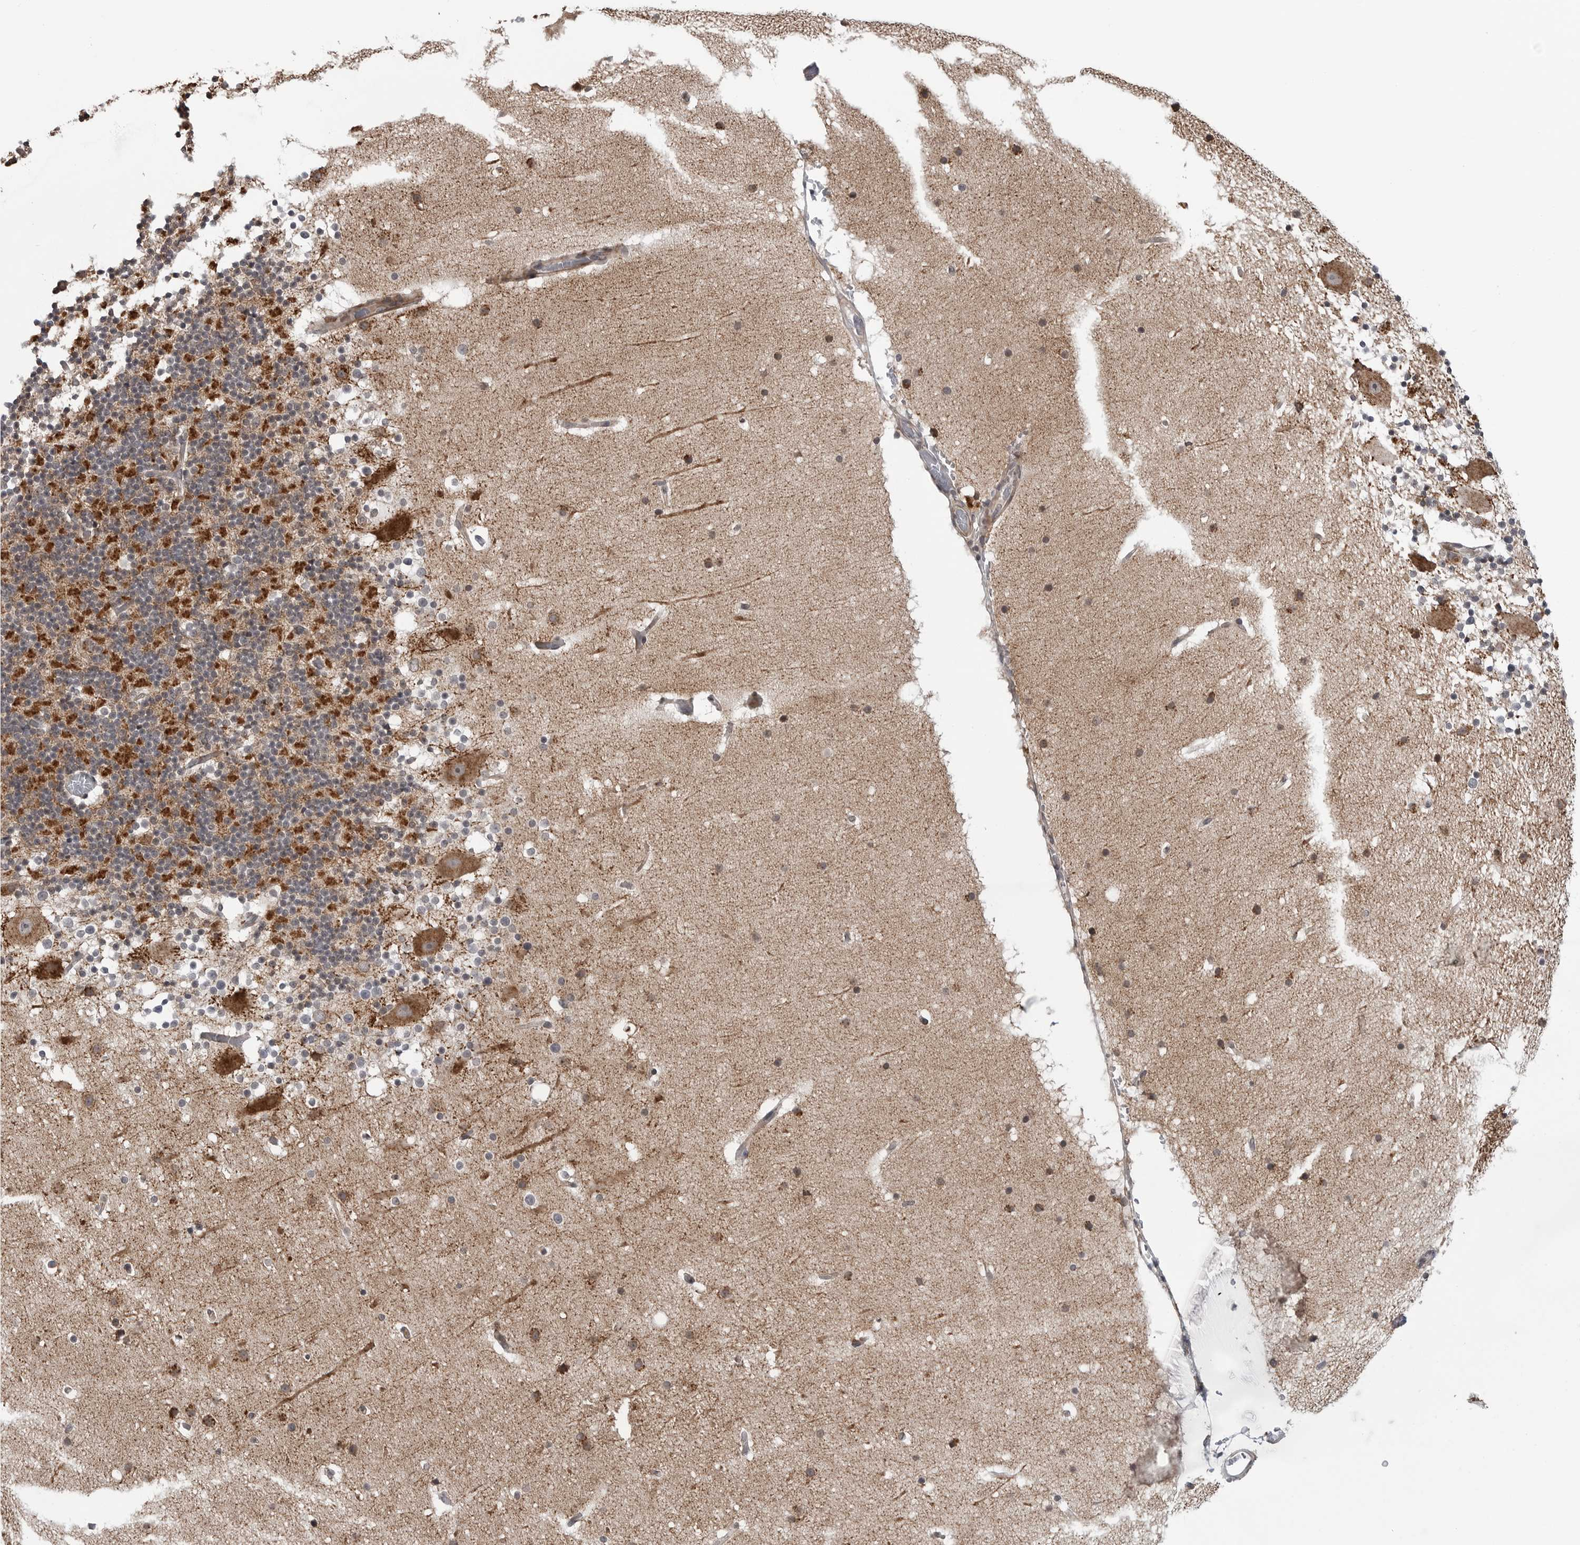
{"staining": {"intensity": "strong", "quantity": "<25%", "location": "cytoplasmic/membranous"}, "tissue": "cerebellum", "cell_type": "Cells in granular layer", "image_type": "normal", "snomed": [{"axis": "morphology", "description": "Normal tissue, NOS"}, {"axis": "topography", "description": "Cerebellum"}], "caption": "Cerebellum stained with DAB (3,3'-diaminobenzidine) immunohistochemistry (IHC) reveals medium levels of strong cytoplasmic/membranous expression in approximately <25% of cells in granular layer.", "gene": "FAAP100", "patient": {"sex": "male", "age": 57}}